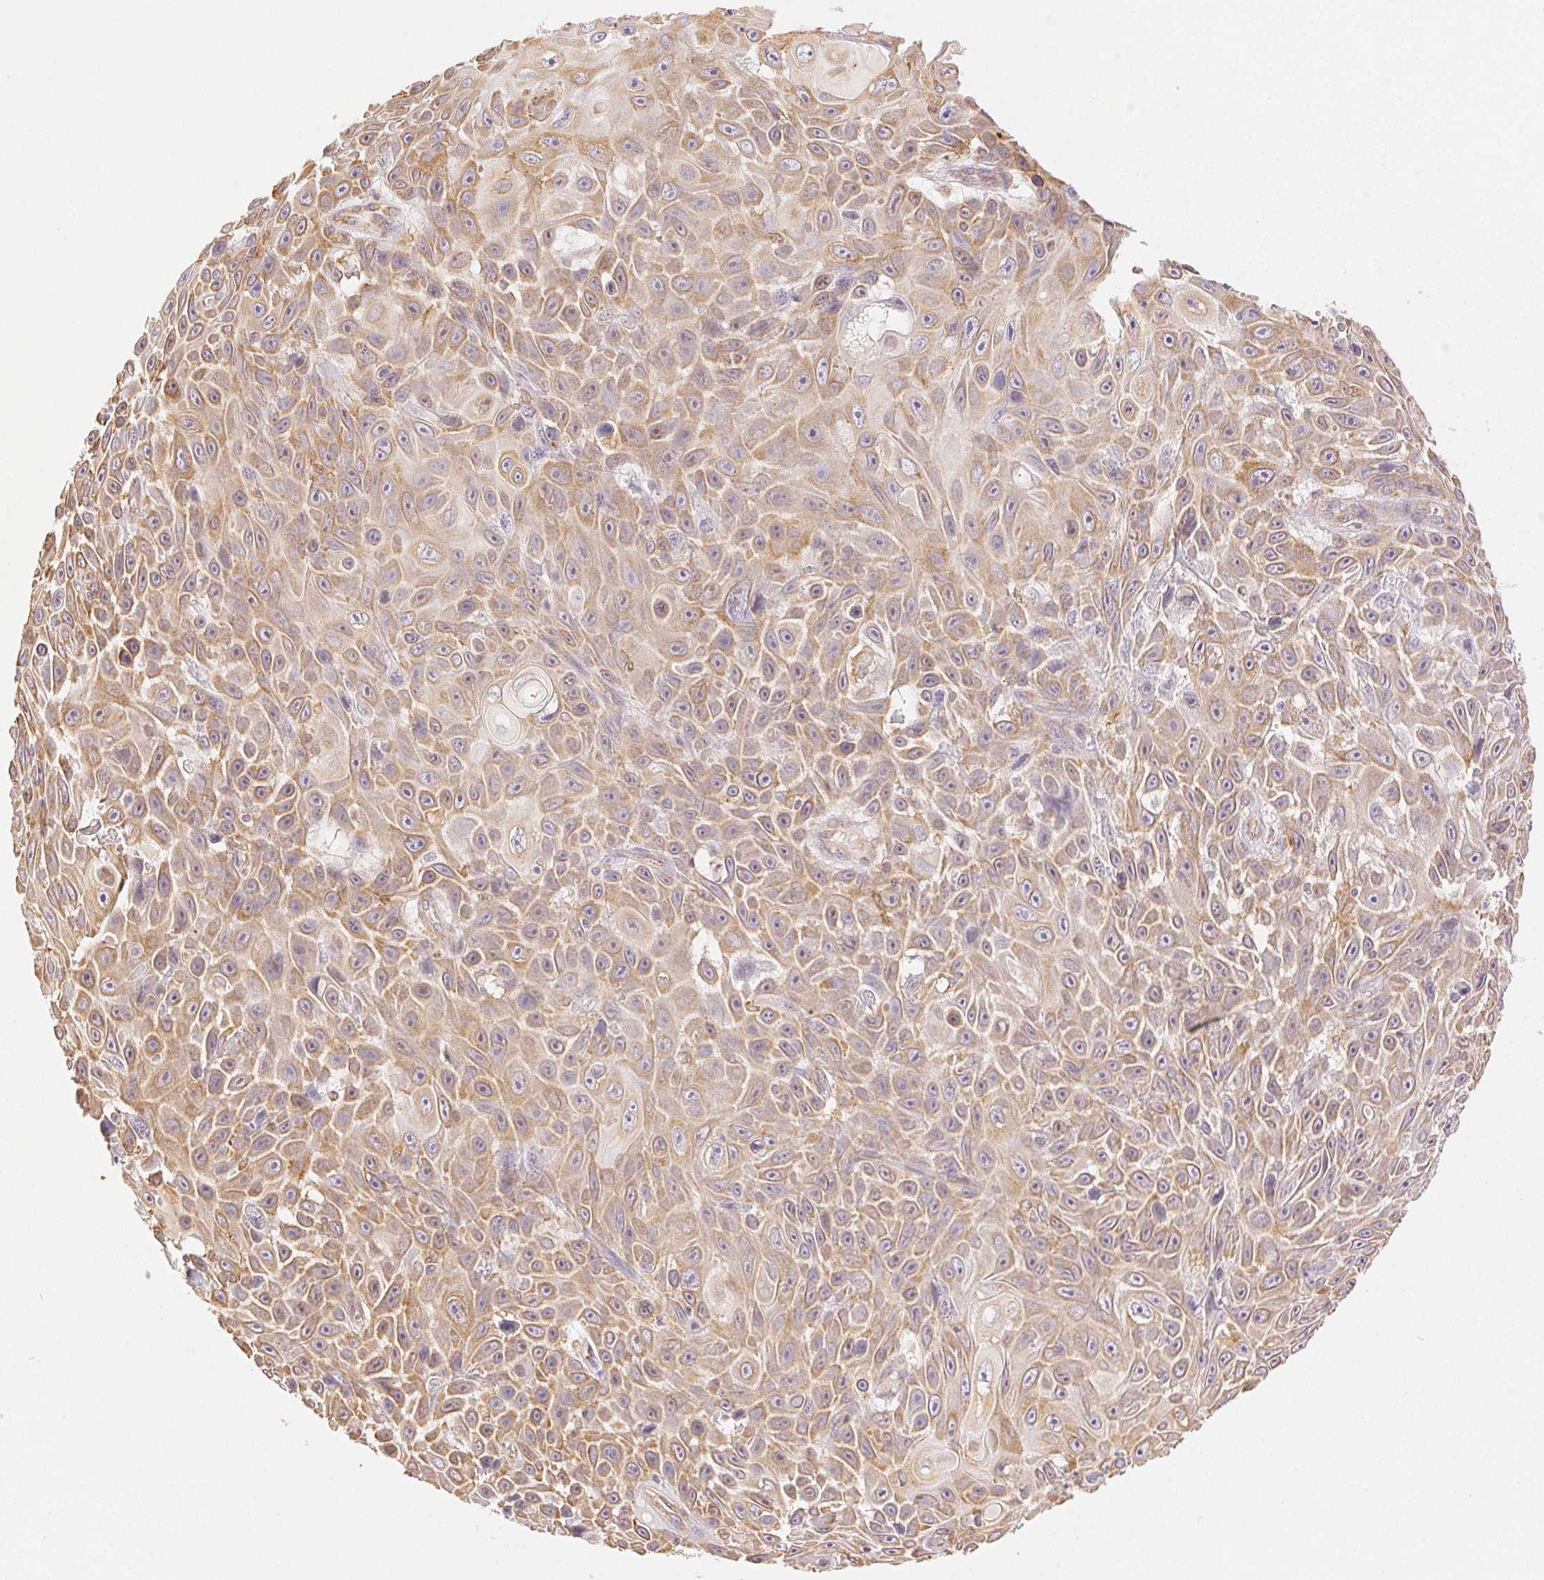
{"staining": {"intensity": "weak", "quantity": ">75%", "location": "cytoplasmic/membranous"}, "tissue": "skin cancer", "cell_type": "Tumor cells", "image_type": "cancer", "snomed": [{"axis": "morphology", "description": "Squamous cell carcinoma, NOS"}, {"axis": "topography", "description": "Skin"}], "caption": "Protein staining exhibits weak cytoplasmic/membranous staining in approximately >75% of tumor cells in skin cancer (squamous cell carcinoma).", "gene": "ENTREP1", "patient": {"sex": "male", "age": 82}}